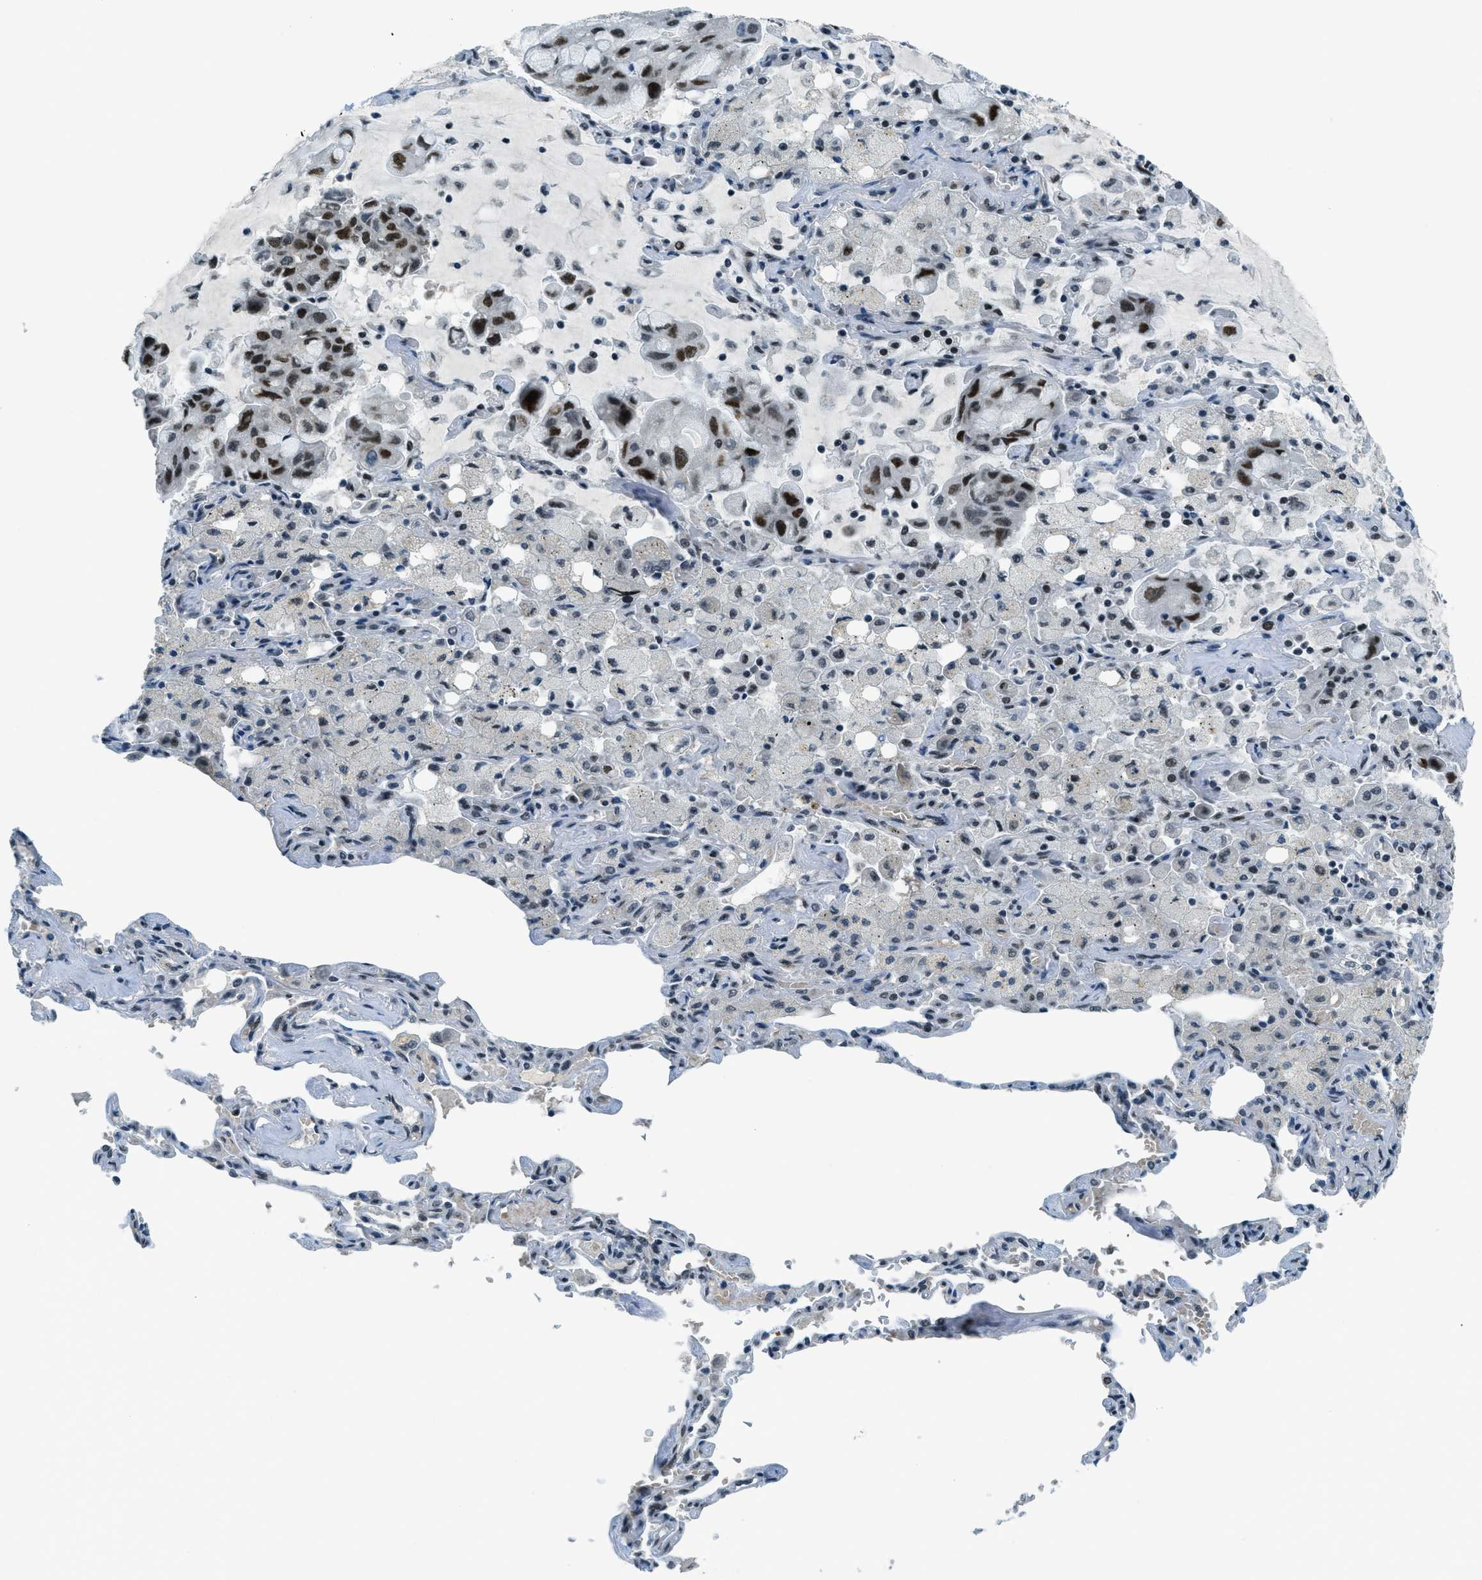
{"staining": {"intensity": "moderate", "quantity": "25%-75%", "location": "nuclear"}, "tissue": "lung cancer", "cell_type": "Tumor cells", "image_type": "cancer", "snomed": [{"axis": "morphology", "description": "Adenocarcinoma, NOS"}, {"axis": "topography", "description": "Lung"}], "caption": "Protein staining demonstrates moderate nuclear expression in about 25%-75% of tumor cells in lung adenocarcinoma. The protein of interest is stained brown, and the nuclei are stained in blue (DAB IHC with brightfield microscopy, high magnification).", "gene": "KLF6", "patient": {"sex": "male", "age": 64}}